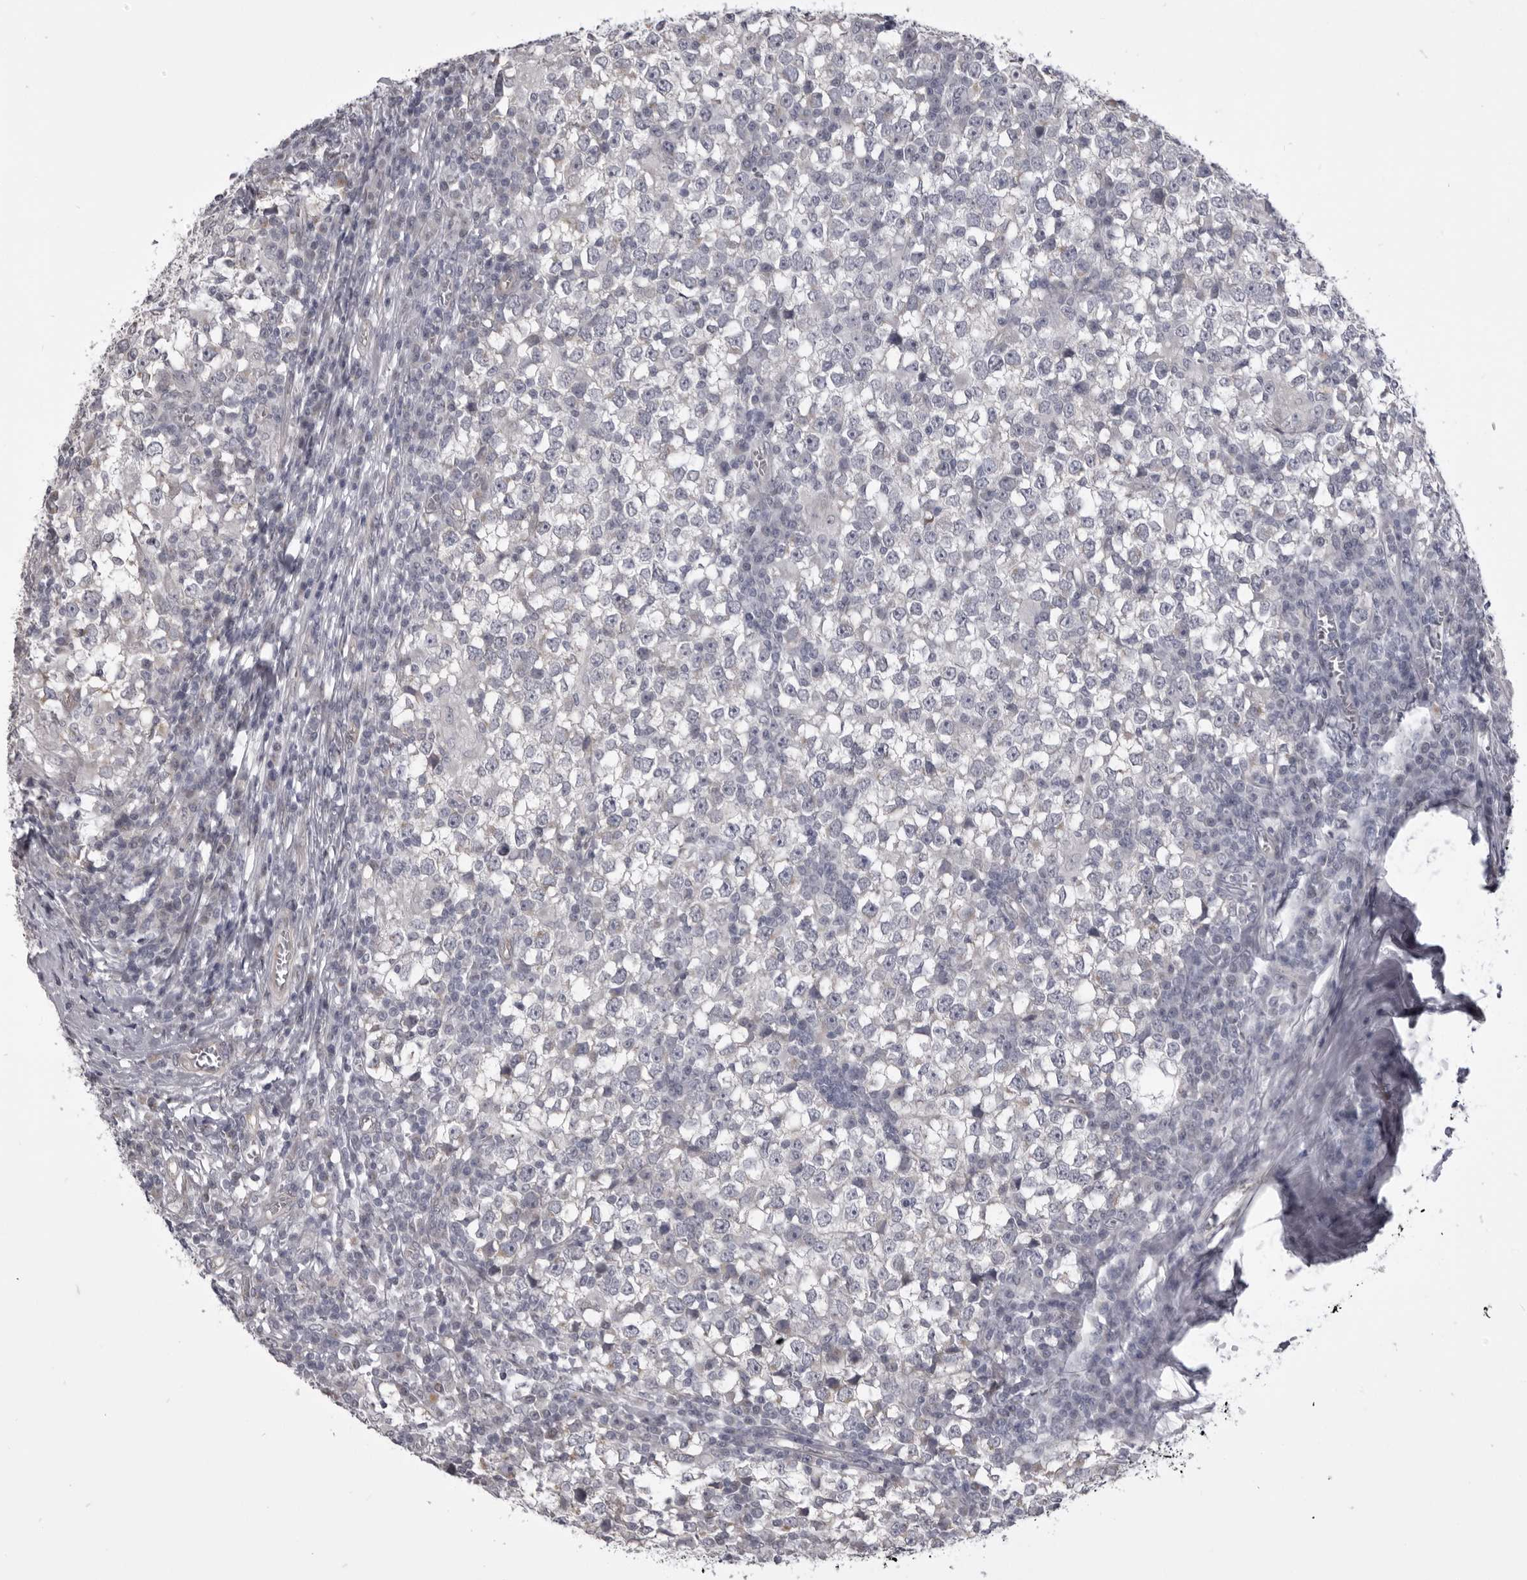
{"staining": {"intensity": "negative", "quantity": "none", "location": "none"}, "tissue": "testis cancer", "cell_type": "Tumor cells", "image_type": "cancer", "snomed": [{"axis": "morphology", "description": "Seminoma, NOS"}, {"axis": "topography", "description": "Testis"}], "caption": "An IHC histopathology image of seminoma (testis) is shown. There is no staining in tumor cells of seminoma (testis).", "gene": "EPHA10", "patient": {"sex": "male", "age": 65}}